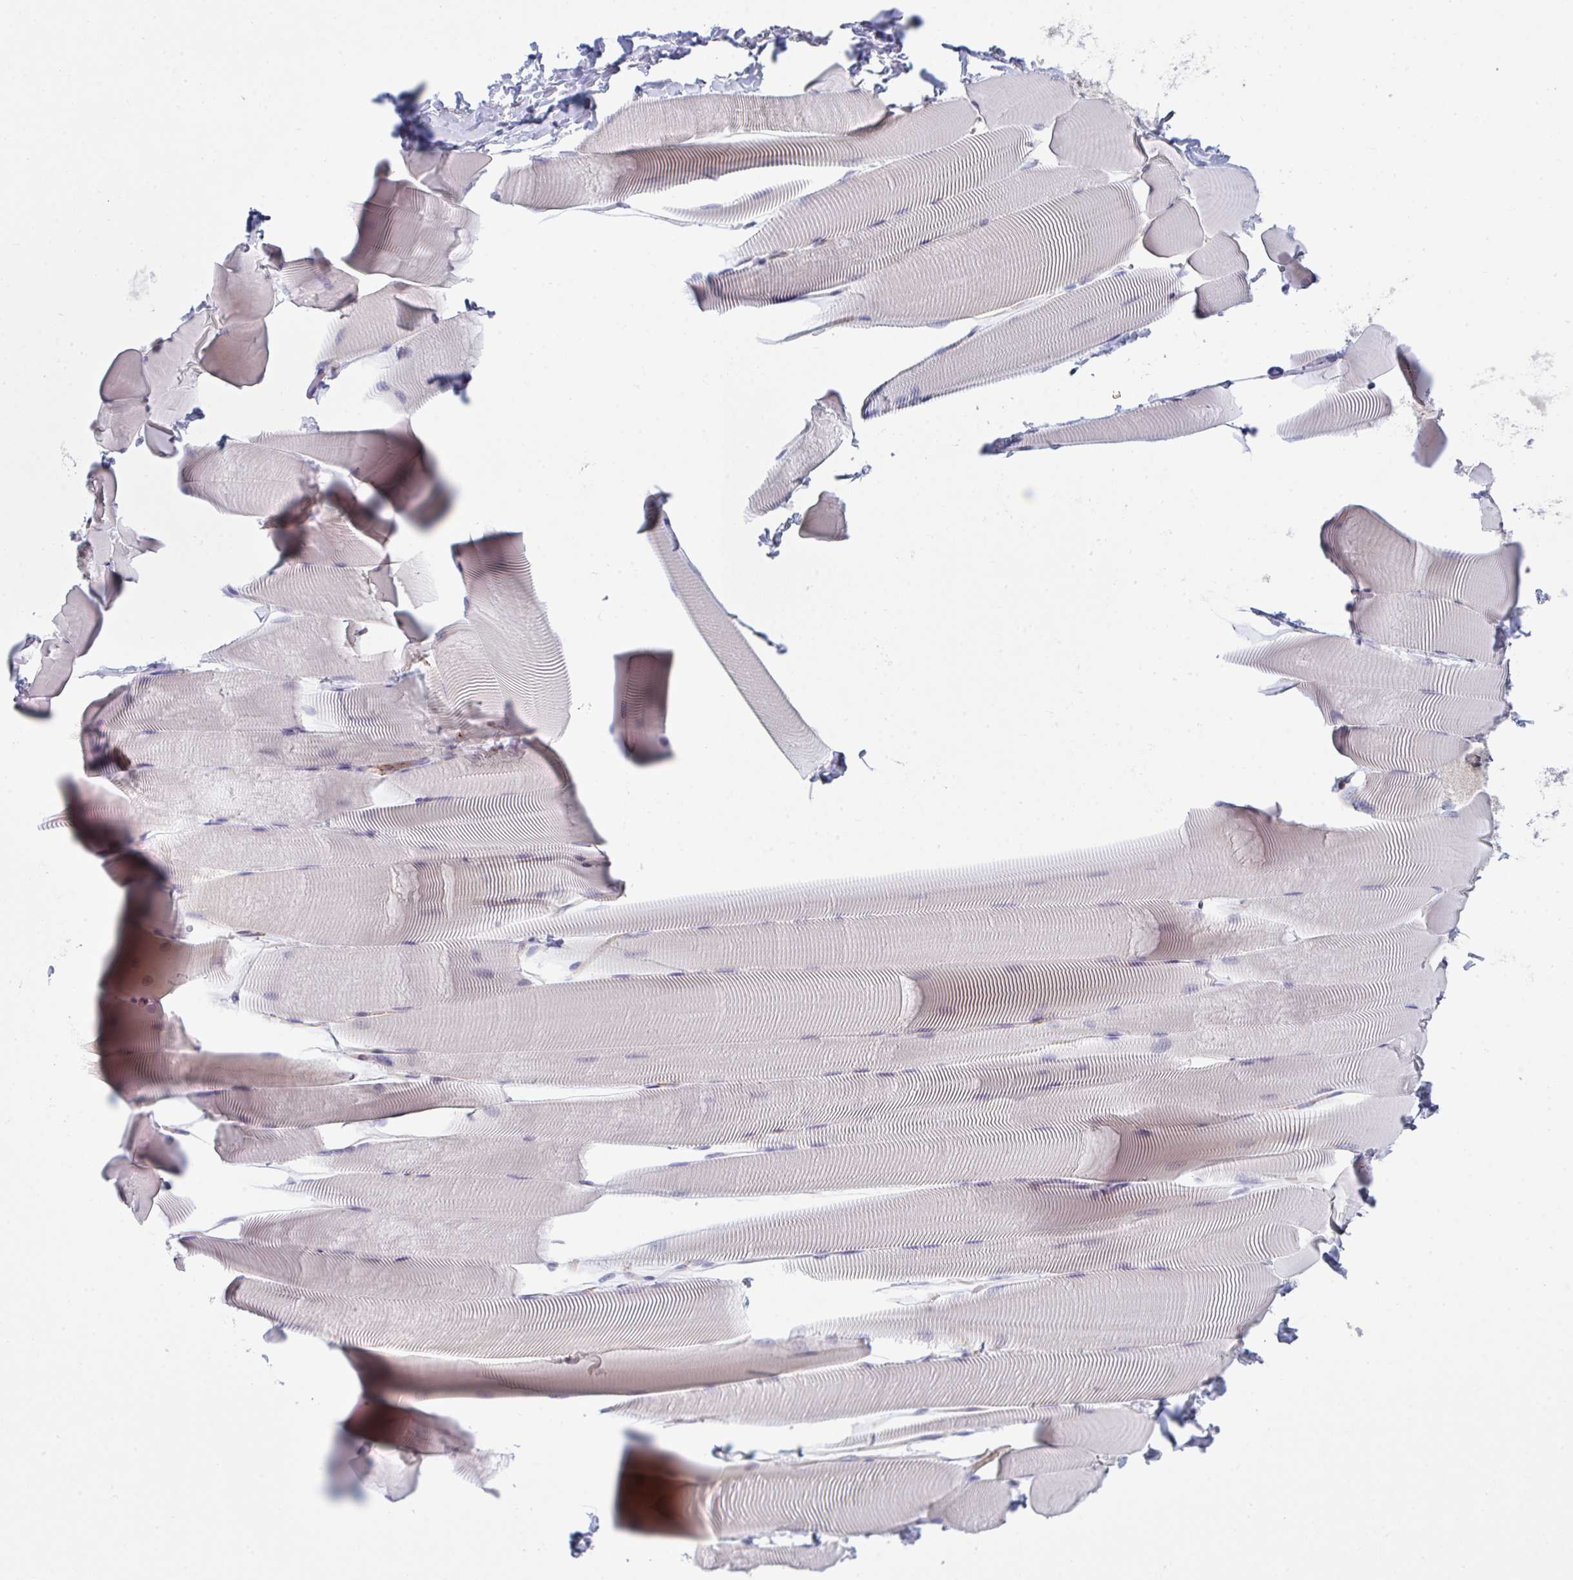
{"staining": {"intensity": "negative", "quantity": "none", "location": "none"}, "tissue": "skeletal muscle", "cell_type": "Myocytes", "image_type": "normal", "snomed": [{"axis": "morphology", "description": "Normal tissue, NOS"}, {"axis": "topography", "description": "Skeletal muscle"}], "caption": "Immunohistochemistry of unremarkable human skeletal muscle demonstrates no positivity in myocytes.", "gene": "CD80", "patient": {"sex": "male", "age": 25}}